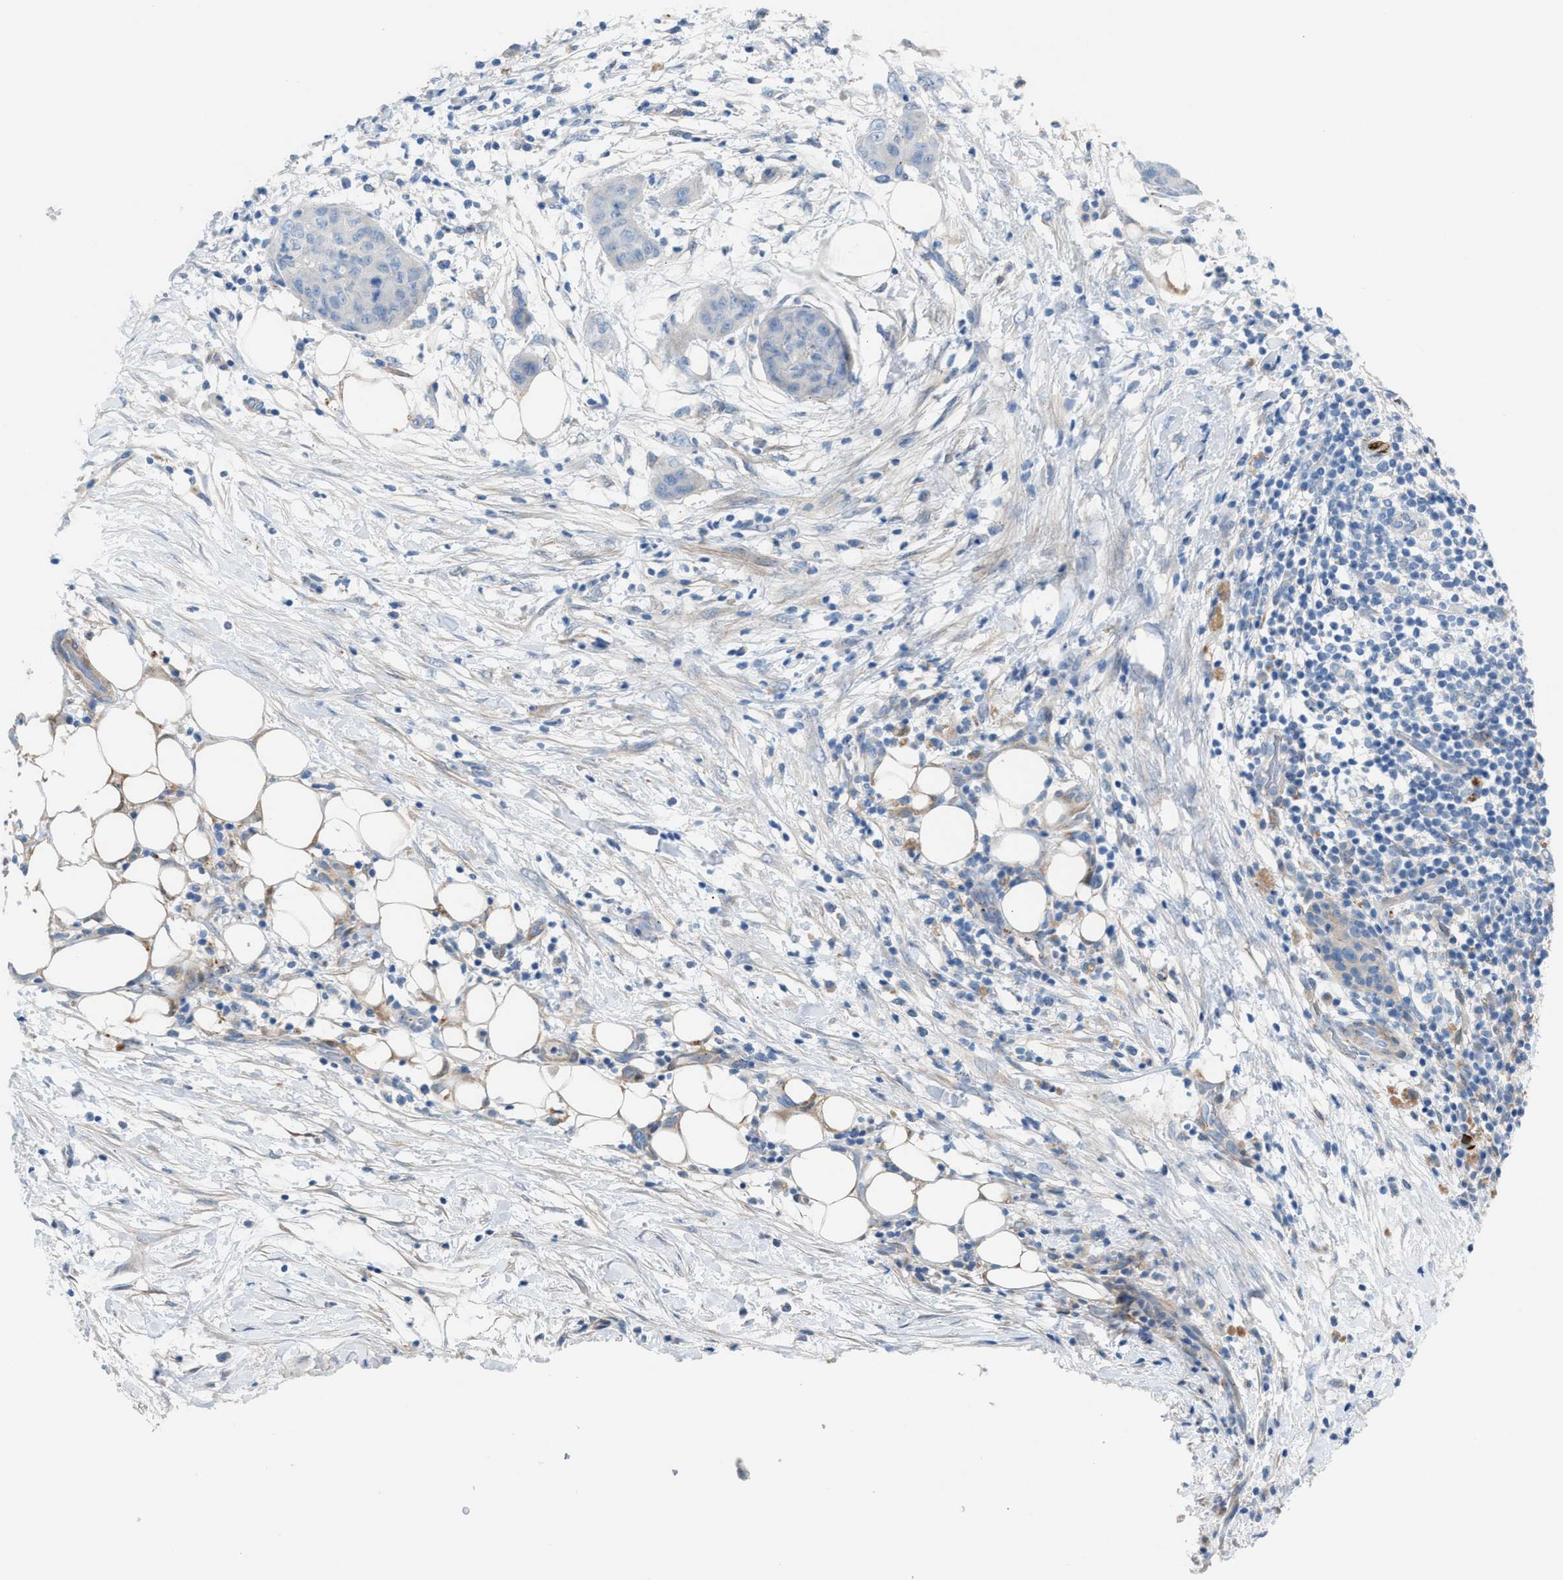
{"staining": {"intensity": "negative", "quantity": "none", "location": "none"}, "tissue": "pancreatic cancer", "cell_type": "Tumor cells", "image_type": "cancer", "snomed": [{"axis": "morphology", "description": "Adenocarcinoma, NOS"}, {"axis": "topography", "description": "Pancreas"}], "caption": "DAB immunohistochemical staining of pancreatic adenocarcinoma exhibits no significant staining in tumor cells. Nuclei are stained in blue.", "gene": "ASPA", "patient": {"sex": "female", "age": 78}}